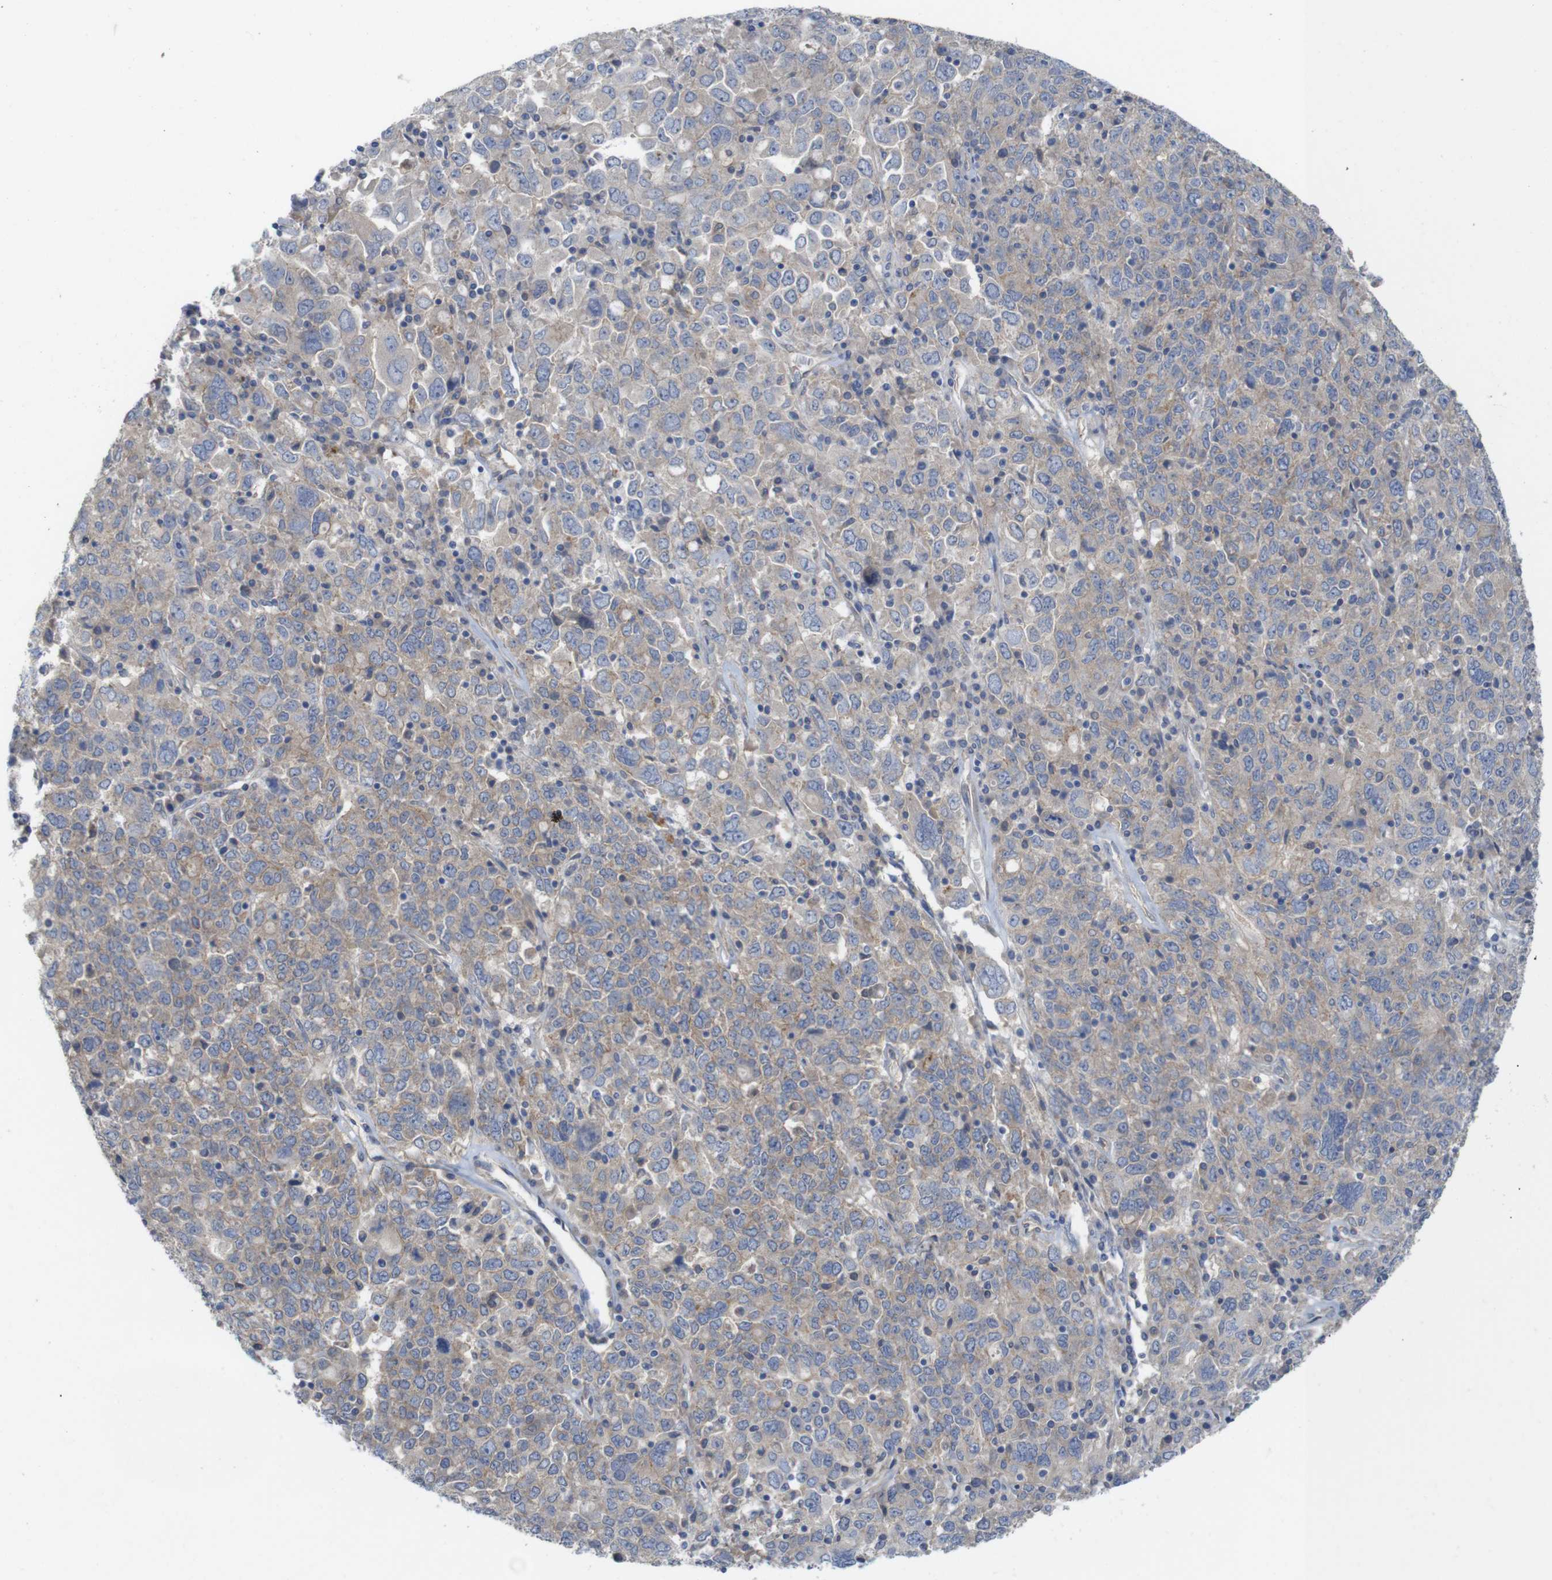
{"staining": {"intensity": "weak", "quantity": "25%-75%", "location": "cytoplasmic/membranous"}, "tissue": "ovarian cancer", "cell_type": "Tumor cells", "image_type": "cancer", "snomed": [{"axis": "morphology", "description": "Carcinoma, endometroid"}, {"axis": "topography", "description": "Ovary"}], "caption": "High-magnification brightfield microscopy of ovarian endometroid carcinoma stained with DAB (brown) and counterstained with hematoxylin (blue). tumor cells exhibit weak cytoplasmic/membranous staining is appreciated in approximately25%-75% of cells. (DAB IHC, brown staining for protein, blue staining for nuclei).", "gene": "KIDINS220", "patient": {"sex": "female", "age": 62}}